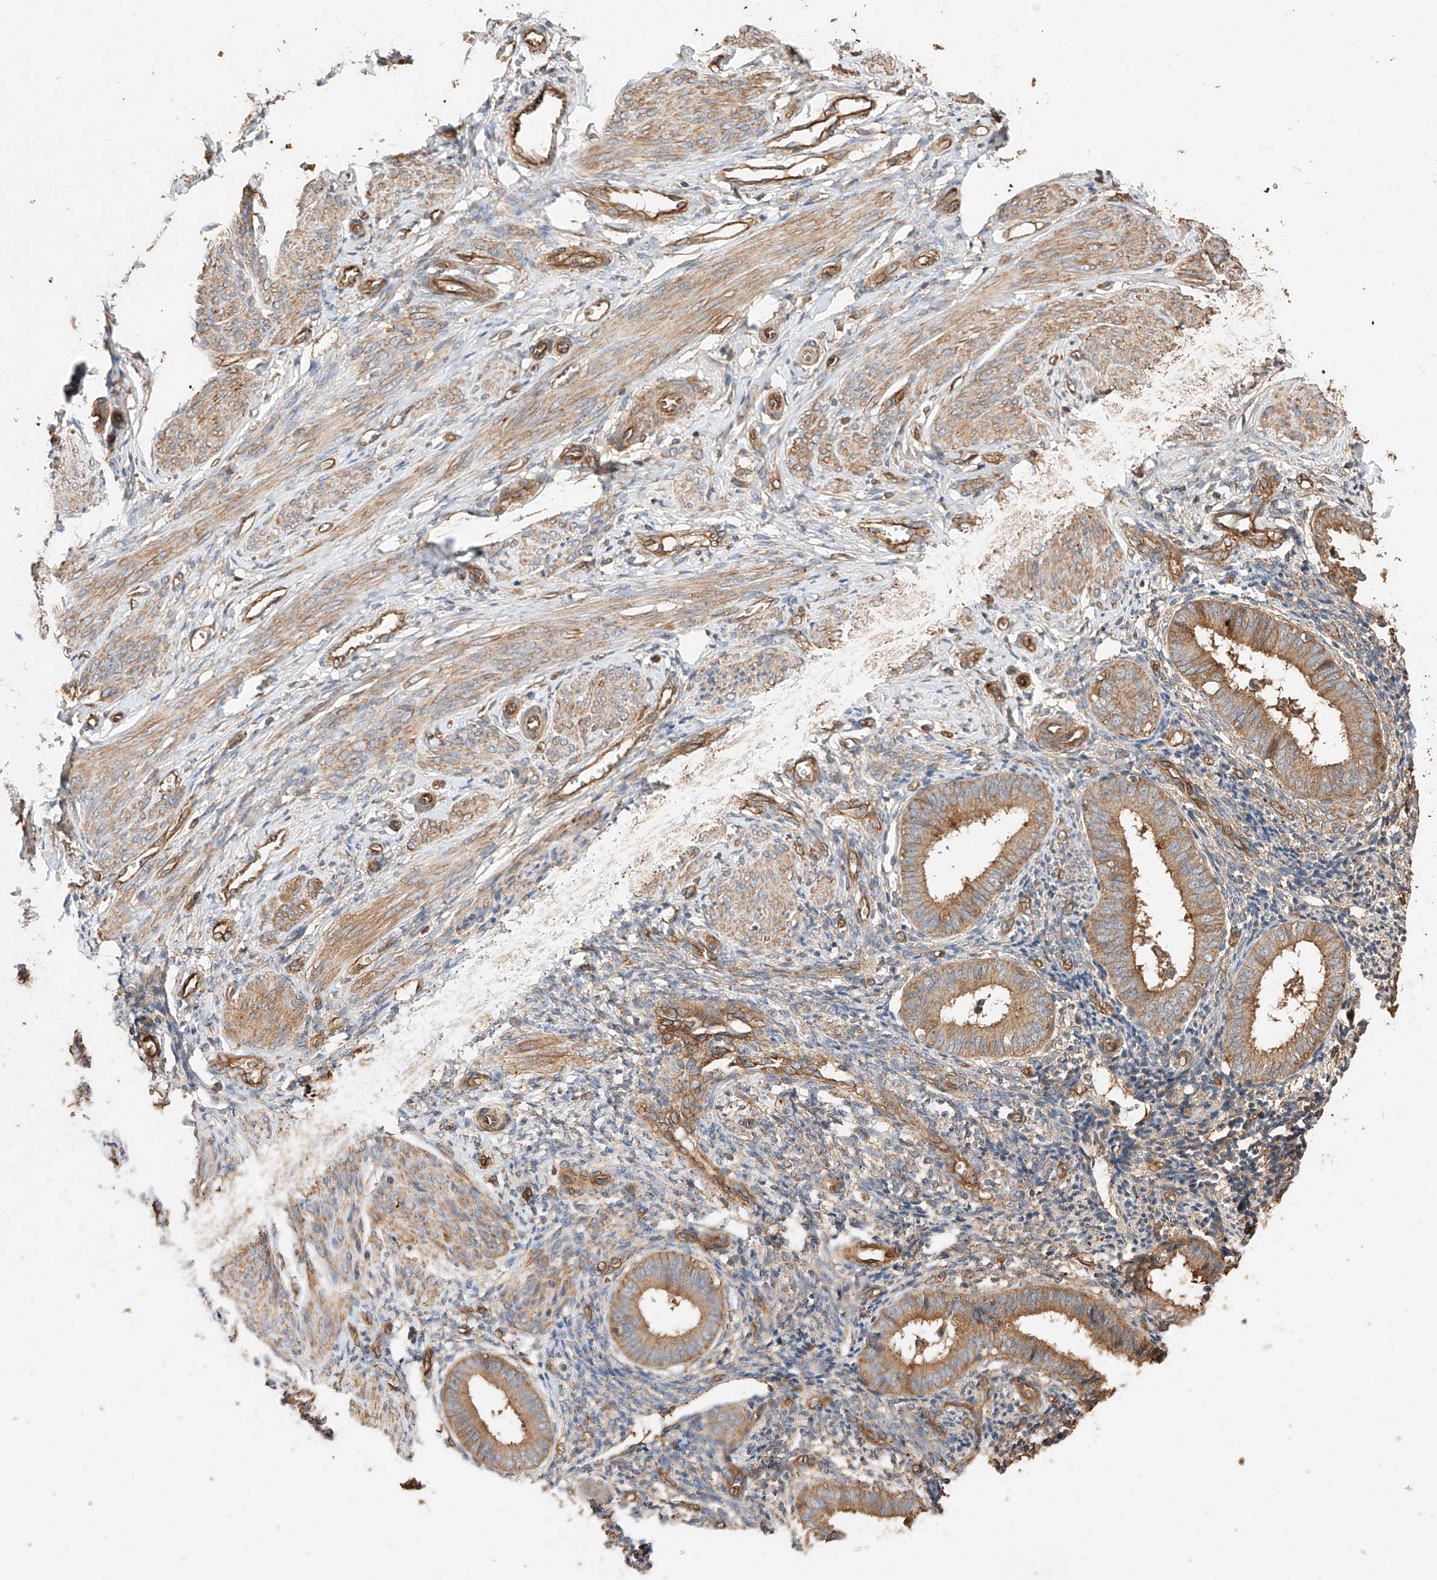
{"staining": {"intensity": "negative", "quantity": "none", "location": "none"}, "tissue": "endometrium", "cell_type": "Cells in endometrial stroma", "image_type": "normal", "snomed": [{"axis": "morphology", "description": "Normal tissue, NOS"}, {"axis": "topography", "description": "Uterus"}, {"axis": "topography", "description": "Endometrium"}], "caption": "Immunohistochemistry (IHC) micrograph of normal endometrium: human endometrium stained with DAB exhibits no significant protein staining in cells in endometrial stroma.", "gene": "GHDC", "patient": {"sex": "female", "age": 48}}